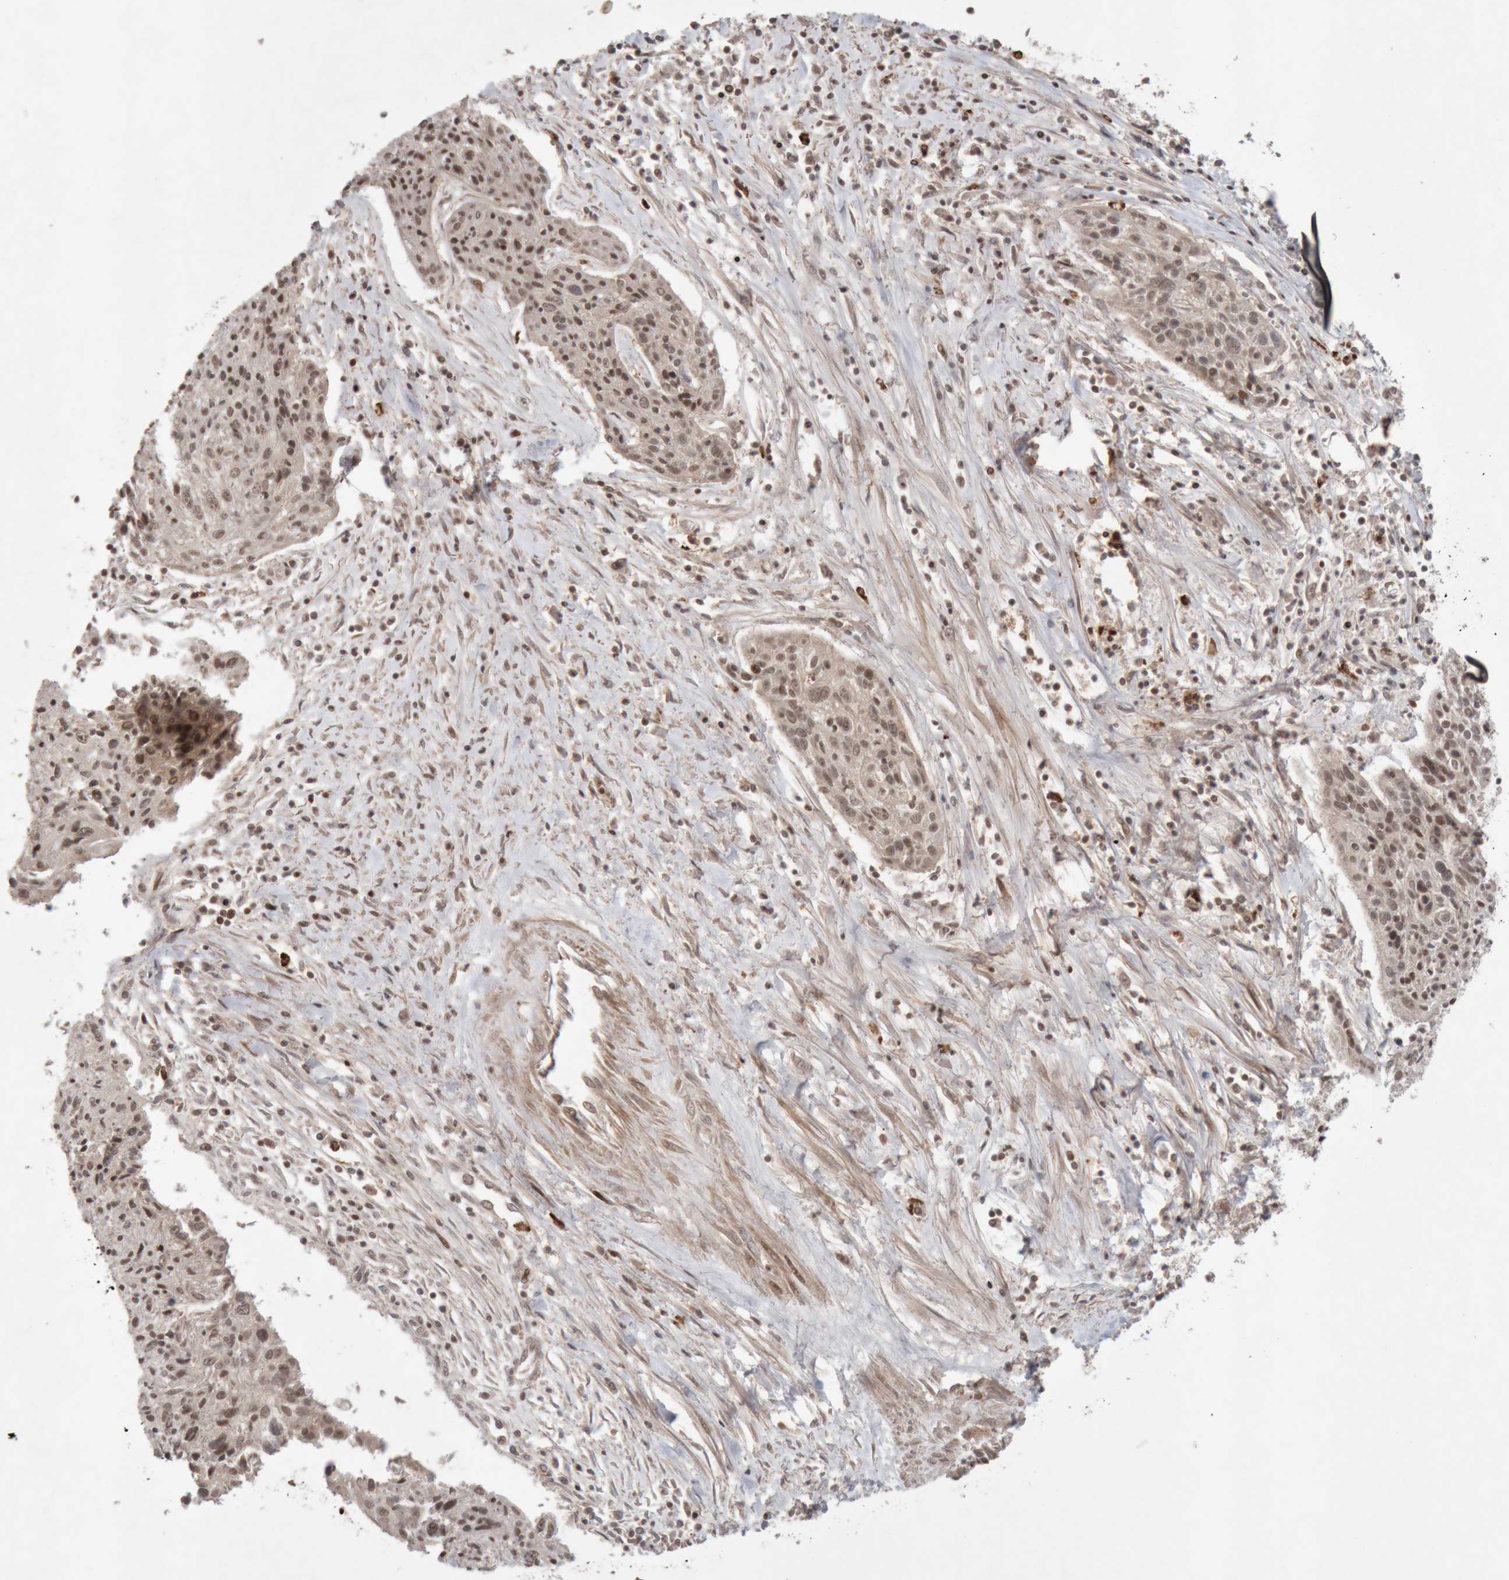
{"staining": {"intensity": "moderate", "quantity": "<25%", "location": "nuclear"}, "tissue": "cervical cancer", "cell_type": "Tumor cells", "image_type": "cancer", "snomed": [{"axis": "morphology", "description": "Squamous cell carcinoma, NOS"}, {"axis": "topography", "description": "Cervix"}], "caption": "The photomicrograph exhibits immunohistochemical staining of cervical cancer (squamous cell carcinoma). There is moderate nuclear positivity is present in approximately <25% of tumor cells. The protein is shown in brown color, while the nuclei are stained blue.", "gene": "KIF21B", "patient": {"sex": "female", "age": 51}}